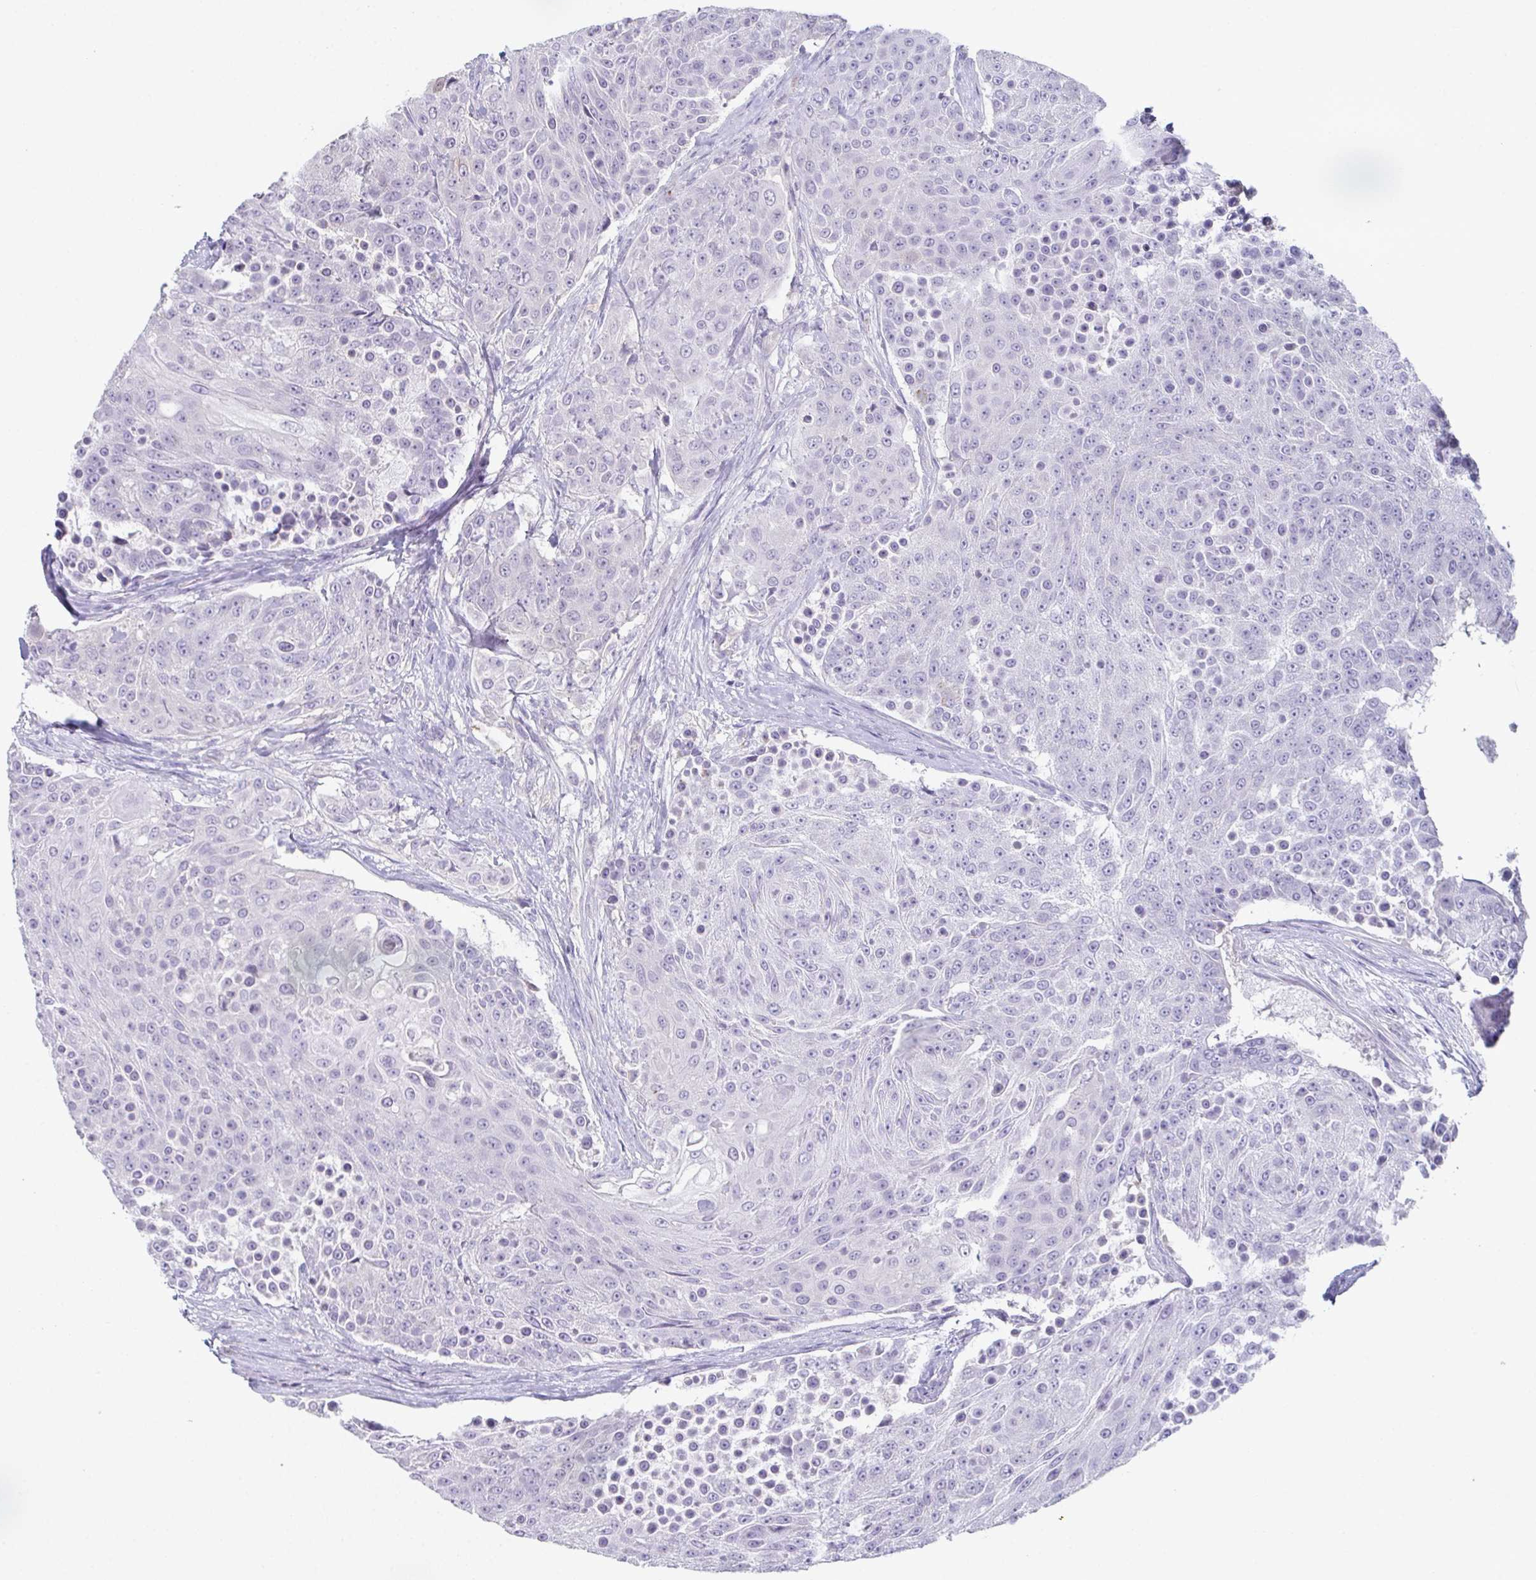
{"staining": {"intensity": "negative", "quantity": "none", "location": "none"}, "tissue": "urothelial cancer", "cell_type": "Tumor cells", "image_type": "cancer", "snomed": [{"axis": "morphology", "description": "Urothelial carcinoma, High grade"}, {"axis": "topography", "description": "Urinary bladder"}], "caption": "The photomicrograph demonstrates no staining of tumor cells in urothelial carcinoma (high-grade).", "gene": "ADAM21", "patient": {"sex": "female", "age": 63}}